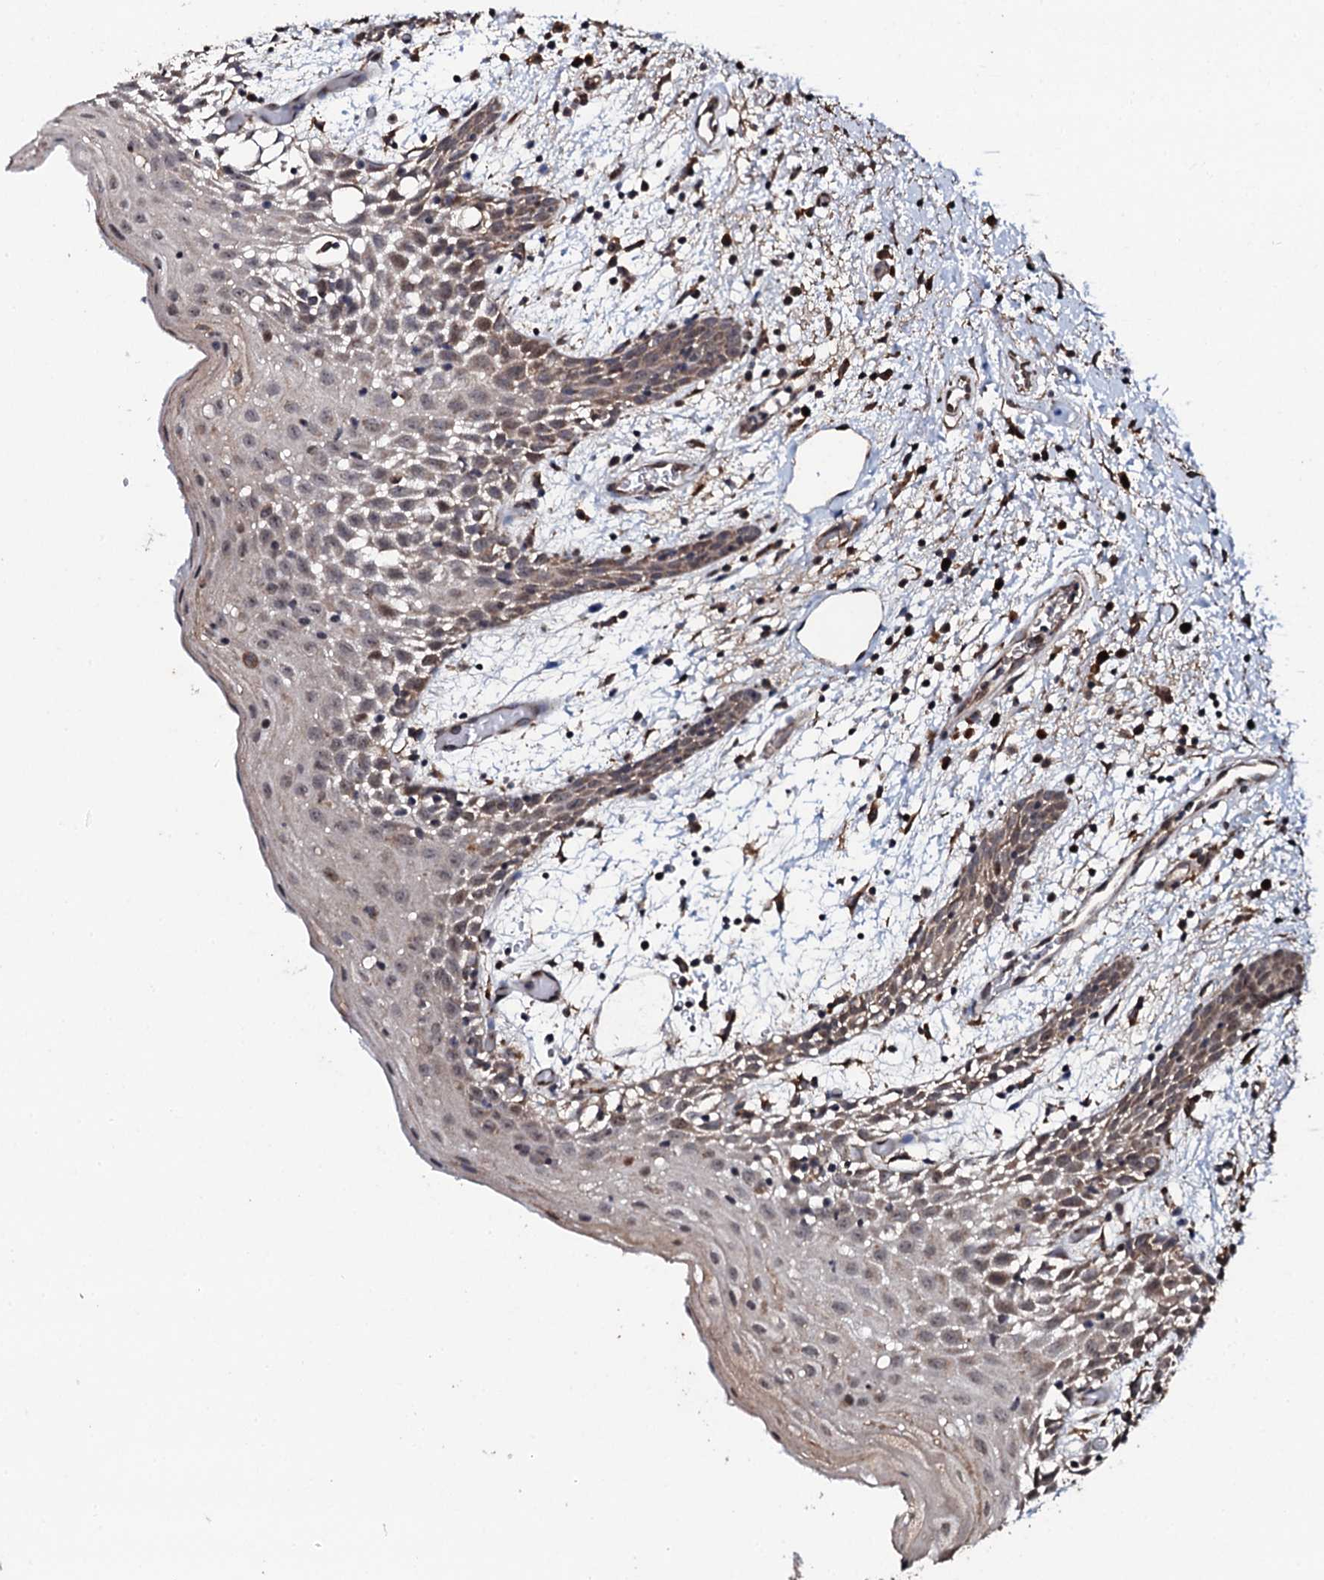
{"staining": {"intensity": "moderate", "quantity": "<25%", "location": "nuclear"}, "tissue": "oral mucosa", "cell_type": "Squamous epithelial cells", "image_type": "normal", "snomed": [{"axis": "morphology", "description": "Normal tissue, NOS"}, {"axis": "topography", "description": "Skeletal muscle"}, {"axis": "topography", "description": "Oral tissue"}, {"axis": "topography", "description": "Salivary gland"}, {"axis": "topography", "description": "Peripheral nerve tissue"}], "caption": "Immunohistochemical staining of normal human oral mucosa shows <25% levels of moderate nuclear protein staining in about <25% of squamous epithelial cells.", "gene": "FAM111A", "patient": {"sex": "male", "age": 54}}